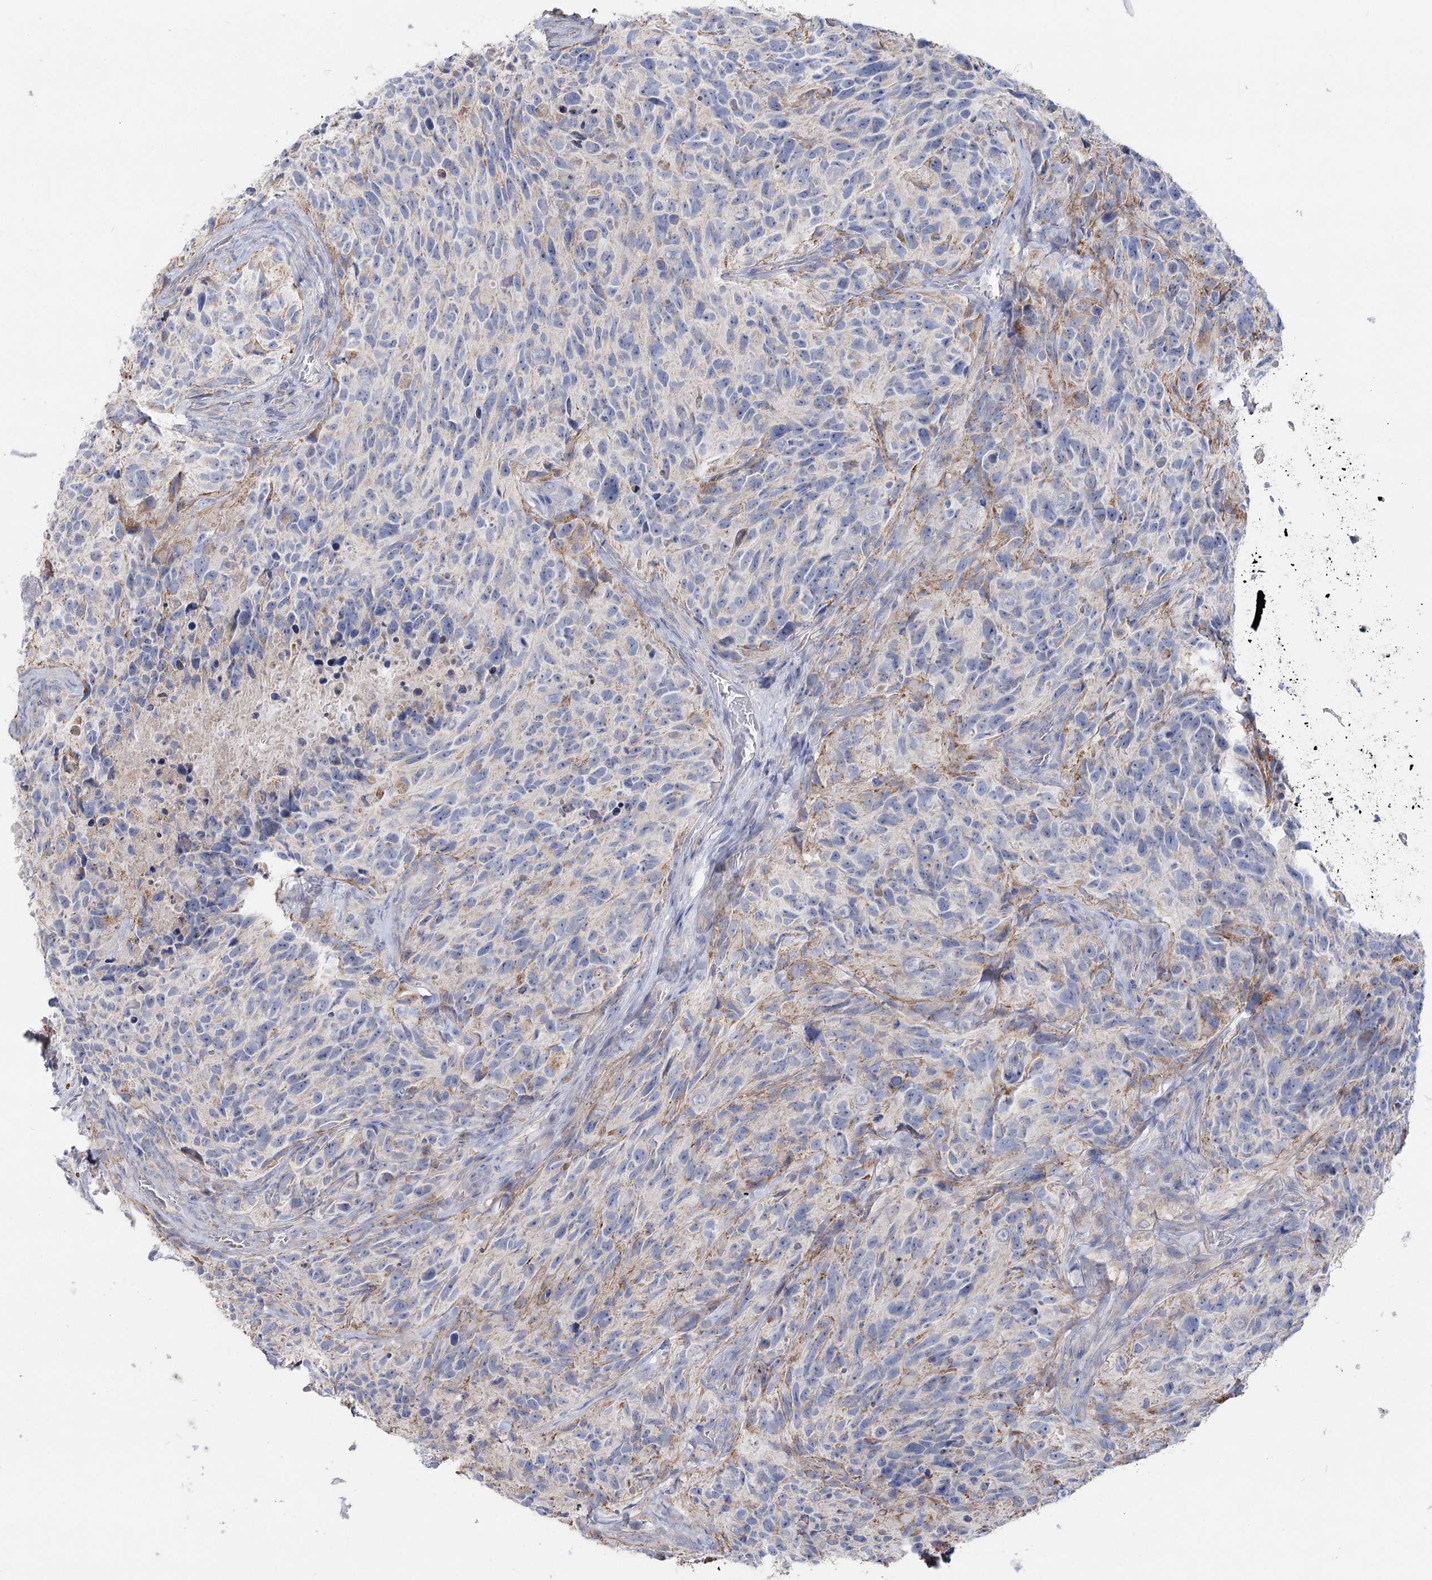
{"staining": {"intensity": "negative", "quantity": "none", "location": "none"}, "tissue": "glioma", "cell_type": "Tumor cells", "image_type": "cancer", "snomed": [{"axis": "morphology", "description": "Glioma, malignant, High grade"}, {"axis": "topography", "description": "Brain"}], "caption": "Glioma was stained to show a protein in brown. There is no significant expression in tumor cells.", "gene": "TMEM187", "patient": {"sex": "male", "age": 69}}